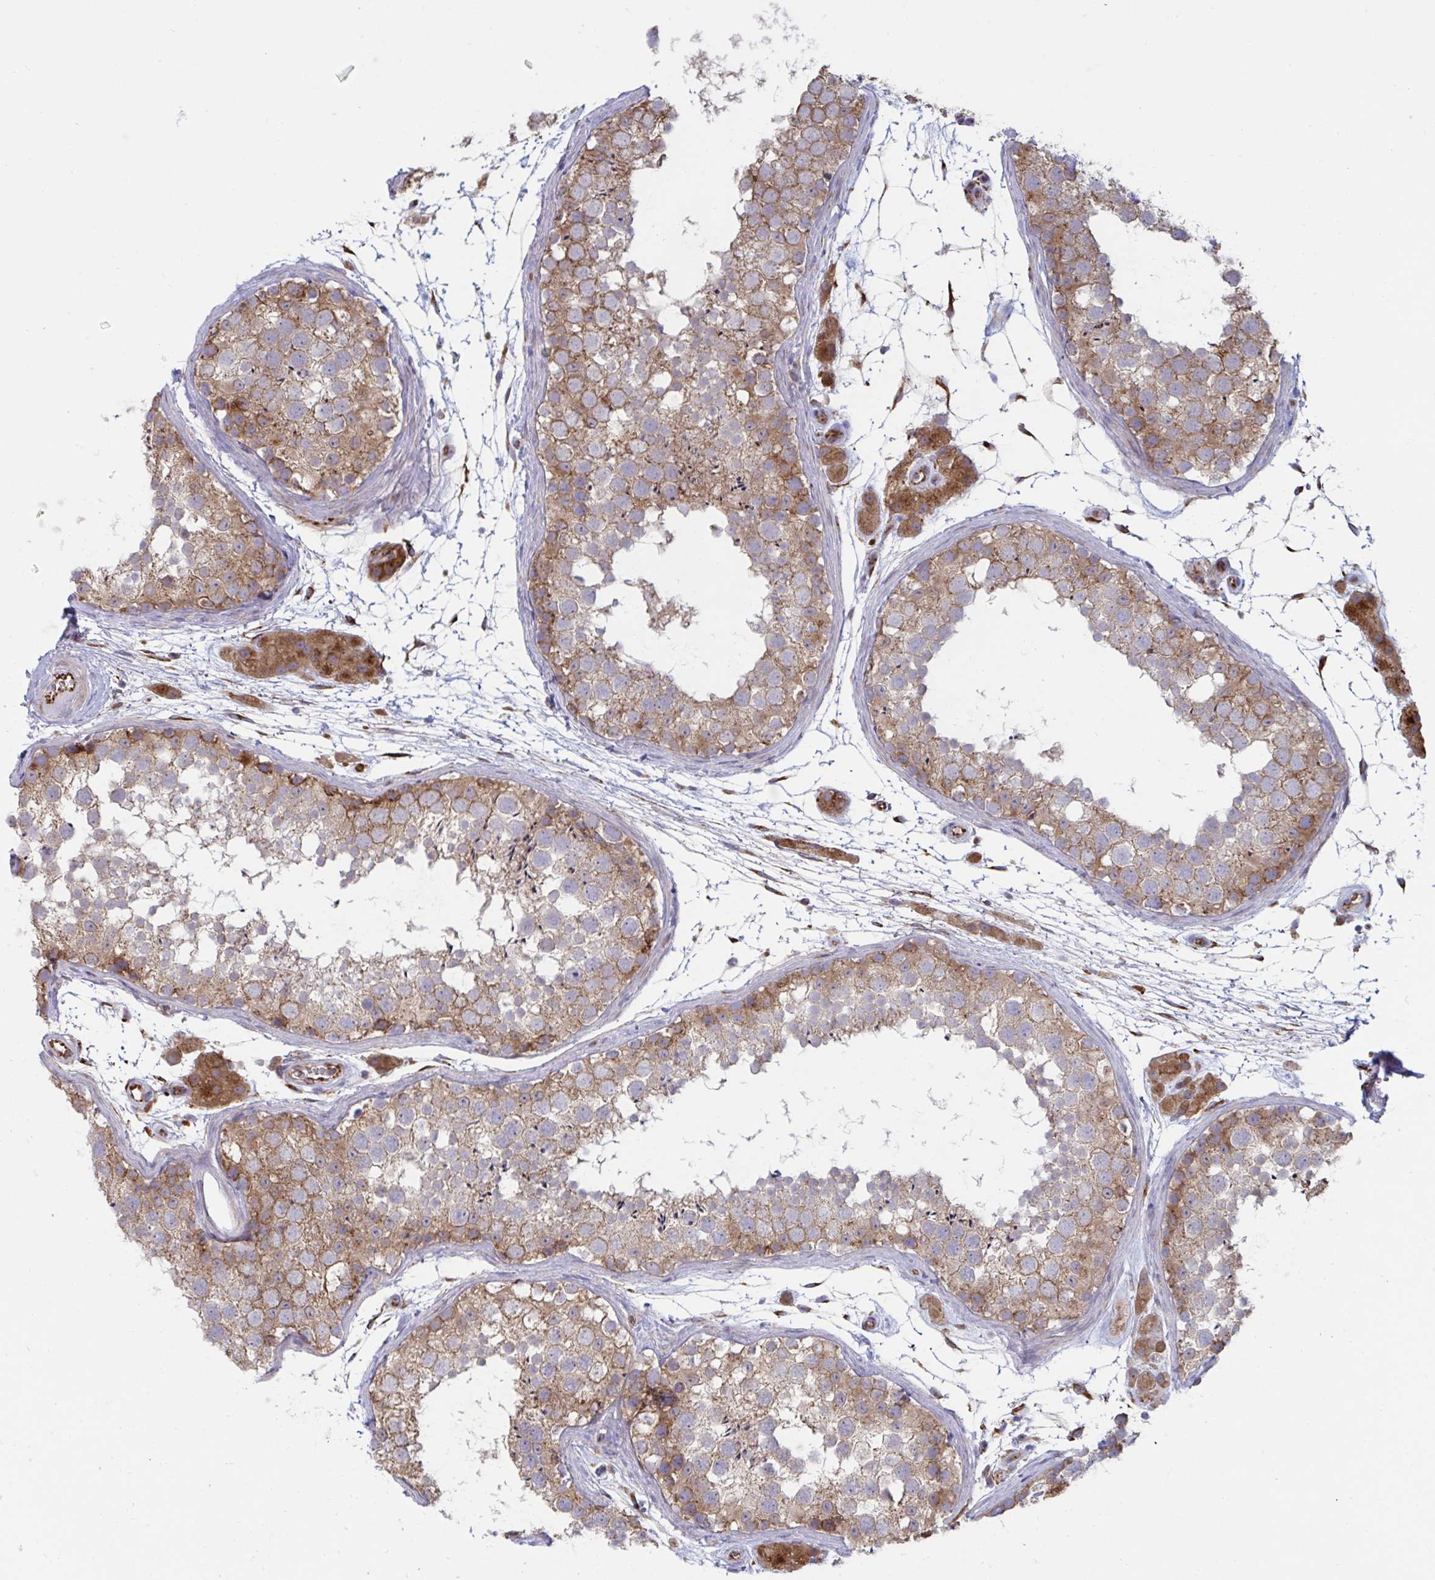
{"staining": {"intensity": "moderate", "quantity": ">75%", "location": "cytoplasmic/membranous"}, "tissue": "testis", "cell_type": "Cells in seminiferous ducts", "image_type": "normal", "snomed": [{"axis": "morphology", "description": "Normal tissue, NOS"}, {"axis": "topography", "description": "Testis"}], "caption": "Unremarkable testis reveals moderate cytoplasmic/membranous staining in about >75% of cells in seminiferous ducts, visualized by immunohistochemistry. Ihc stains the protein of interest in brown and the nuclei are stained blue.", "gene": "SLC9A6", "patient": {"sex": "male", "age": 41}}